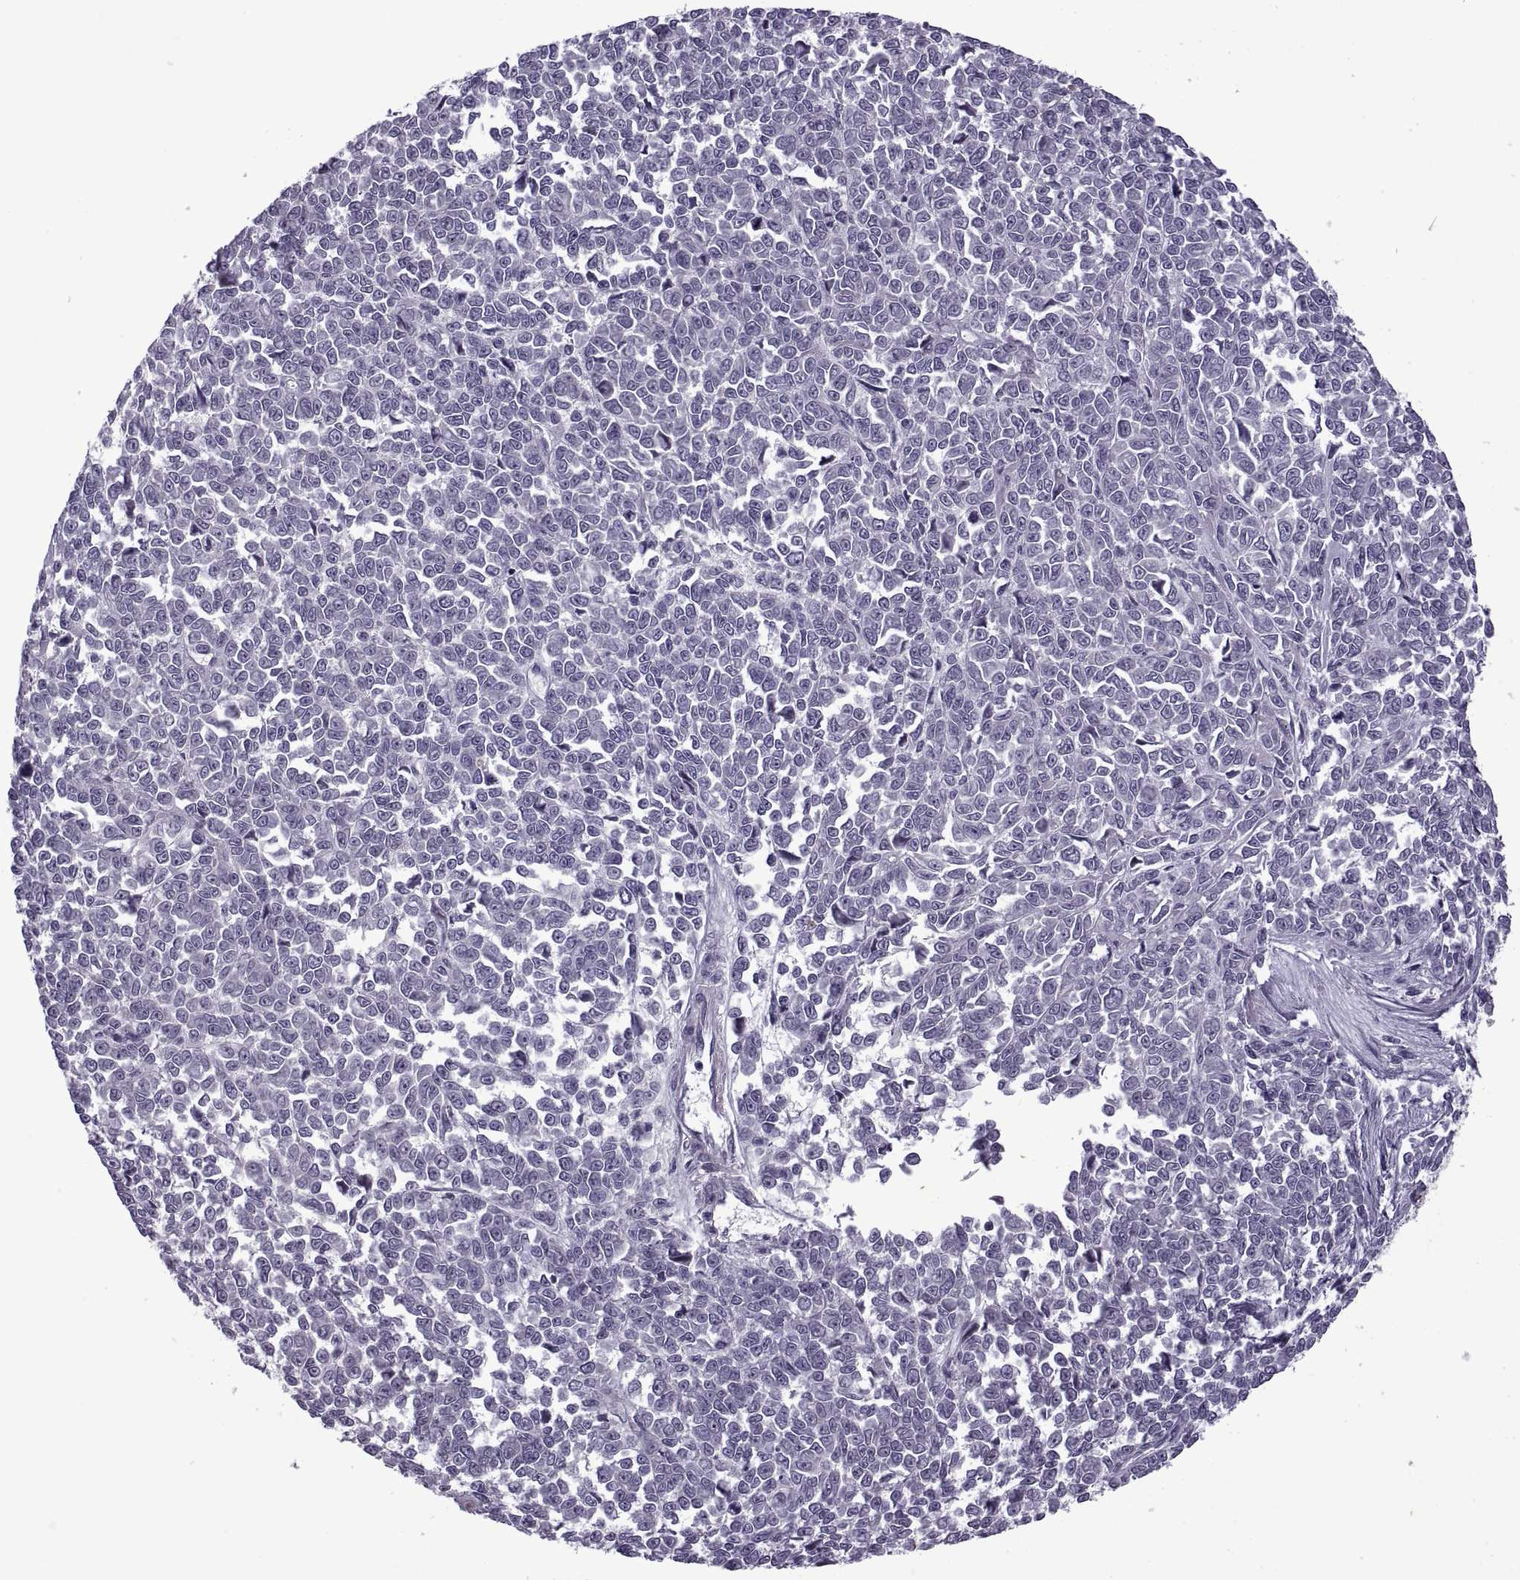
{"staining": {"intensity": "negative", "quantity": "none", "location": "none"}, "tissue": "melanoma", "cell_type": "Tumor cells", "image_type": "cancer", "snomed": [{"axis": "morphology", "description": "Malignant melanoma, NOS"}, {"axis": "topography", "description": "Skin"}], "caption": "Protein analysis of malignant melanoma displays no significant positivity in tumor cells.", "gene": "RIPK4", "patient": {"sex": "female", "age": 95}}